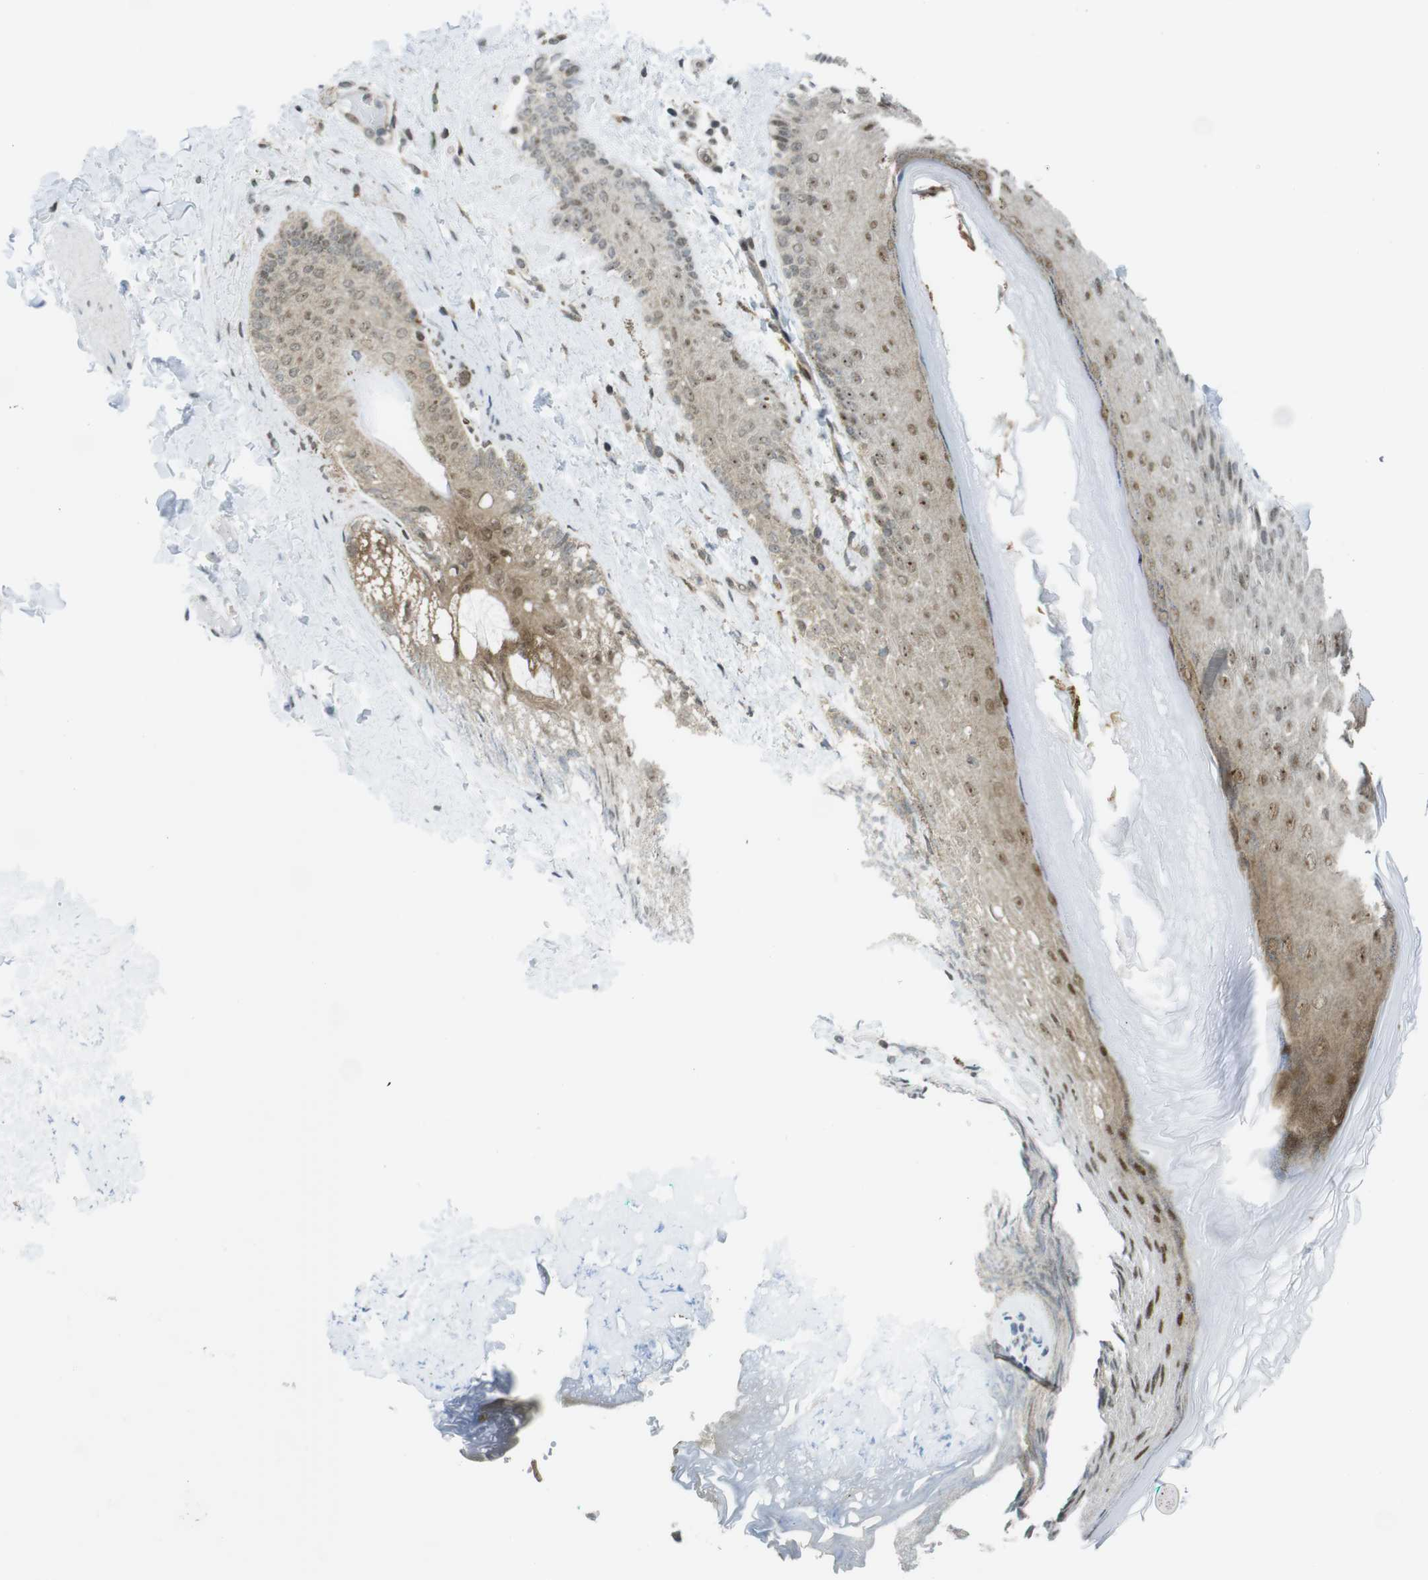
{"staining": {"intensity": "moderate", "quantity": "25%-75%", "location": "cytoplasmic/membranous,nuclear"}, "tissue": "skin", "cell_type": "Epidermal cells", "image_type": "normal", "snomed": [{"axis": "morphology", "description": "Normal tissue, NOS"}, {"axis": "topography", "description": "Anal"}], "caption": "This micrograph exhibits benign skin stained with IHC to label a protein in brown. The cytoplasmic/membranous,nuclear of epidermal cells show moderate positivity for the protein. Nuclei are counter-stained blue.", "gene": "UBB", "patient": {"sex": "male", "age": 74}}